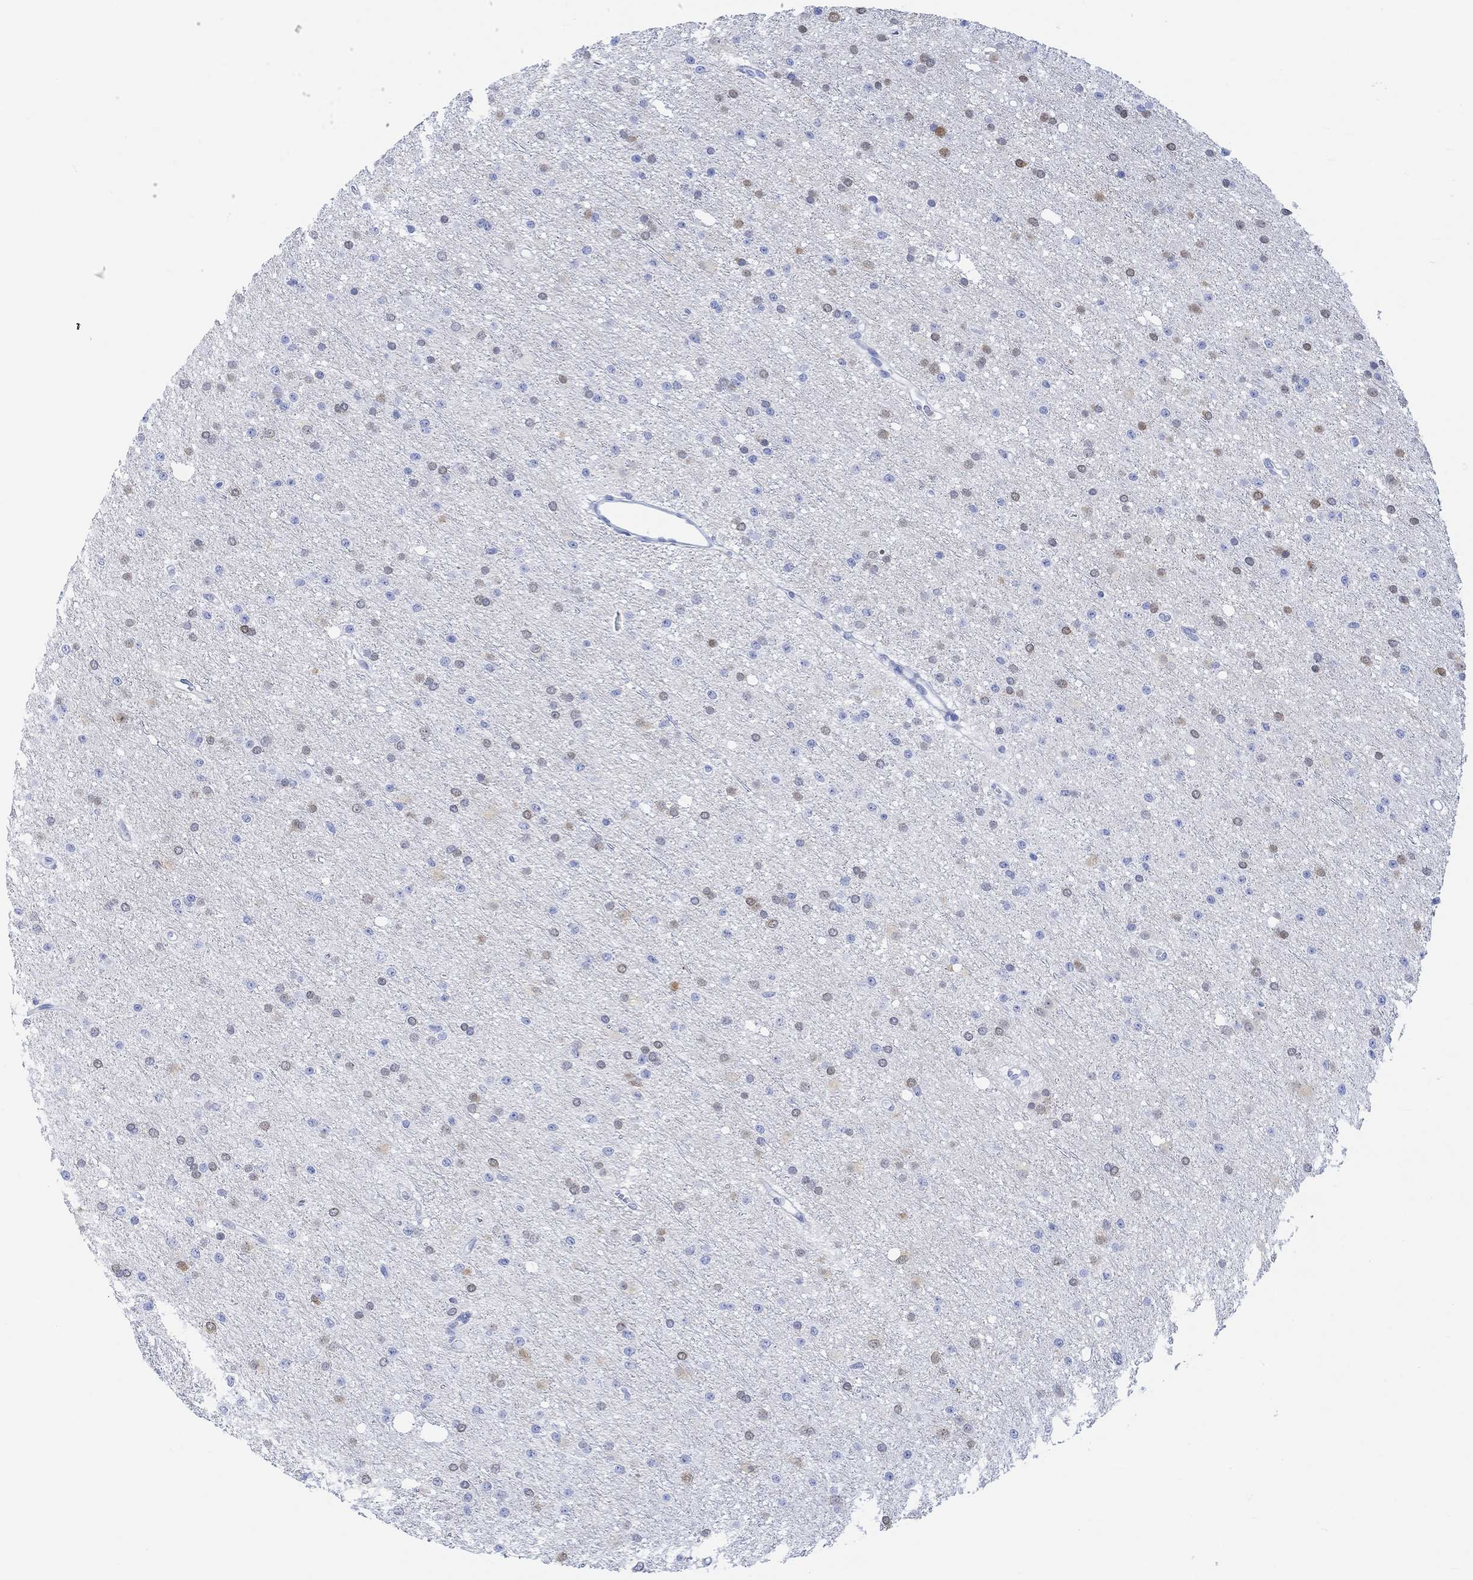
{"staining": {"intensity": "negative", "quantity": "none", "location": "none"}, "tissue": "glioma", "cell_type": "Tumor cells", "image_type": "cancer", "snomed": [{"axis": "morphology", "description": "Glioma, malignant, Low grade"}, {"axis": "topography", "description": "Brain"}], "caption": "This is an IHC histopathology image of low-grade glioma (malignant). There is no positivity in tumor cells.", "gene": "TPPP3", "patient": {"sex": "male", "age": 27}}